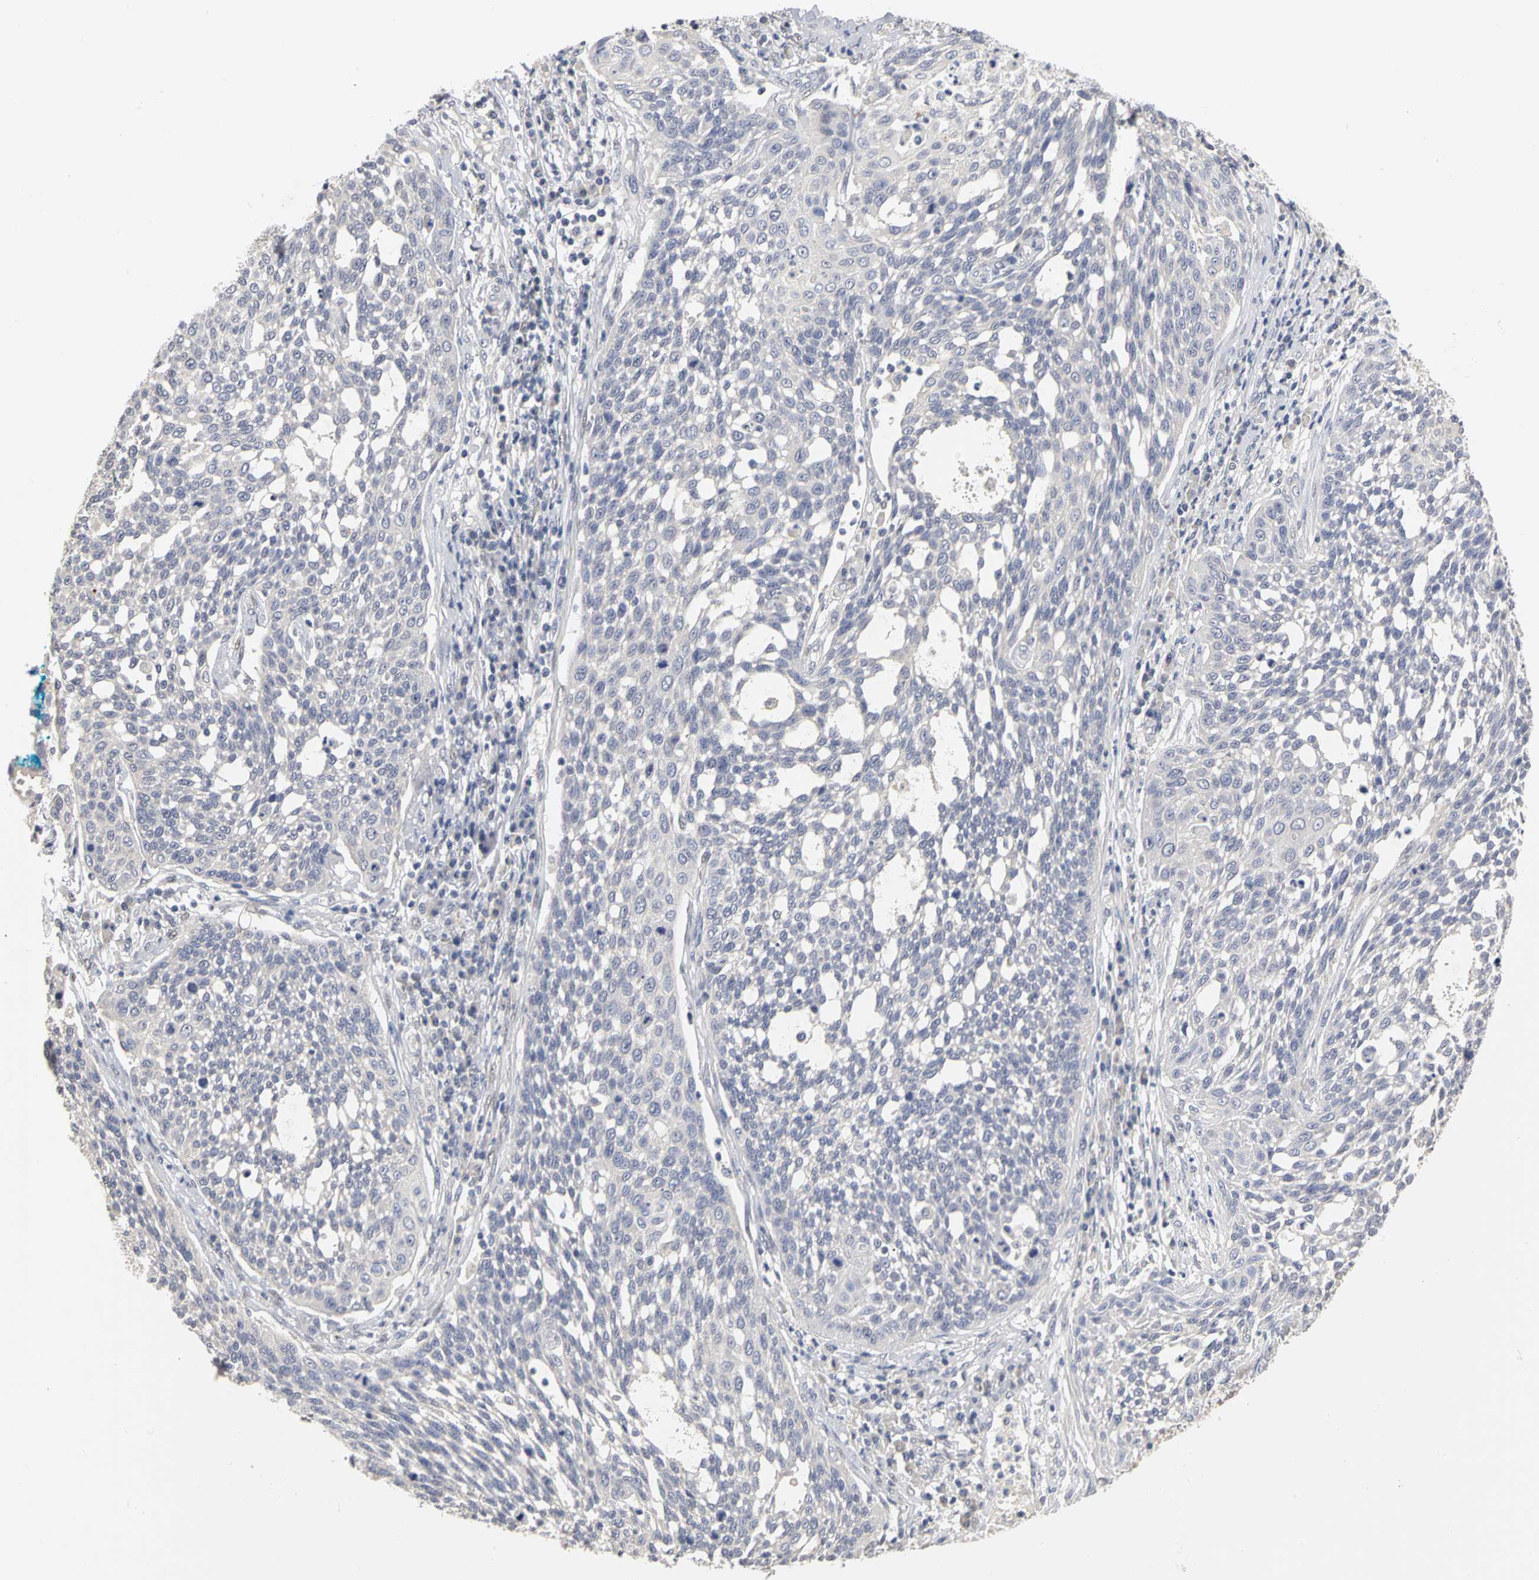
{"staining": {"intensity": "negative", "quantity": "none", "location": "none"}, "tissue": "cervical cancer", "cell_type": "Tumor cells", "image_type": "cancer", "snomed": [{"axis": "morphology", "description": "Squamous cell carcinoma, NOS"}, {"axis": "topography", "description": "Cervix"}], "caption": "DAB (3,3'-diaminobenzidine) immunohistochemical staining of human squamous cell carcinoma (cervical) exhibits no significant staining in tumor cells. Brightfield microscopy of IHC stained with DAB (brown) and hematoxylin (blue), captured at high magnification.", "gene": "PGR", "patient": {"sex": "female", "age": 34}}